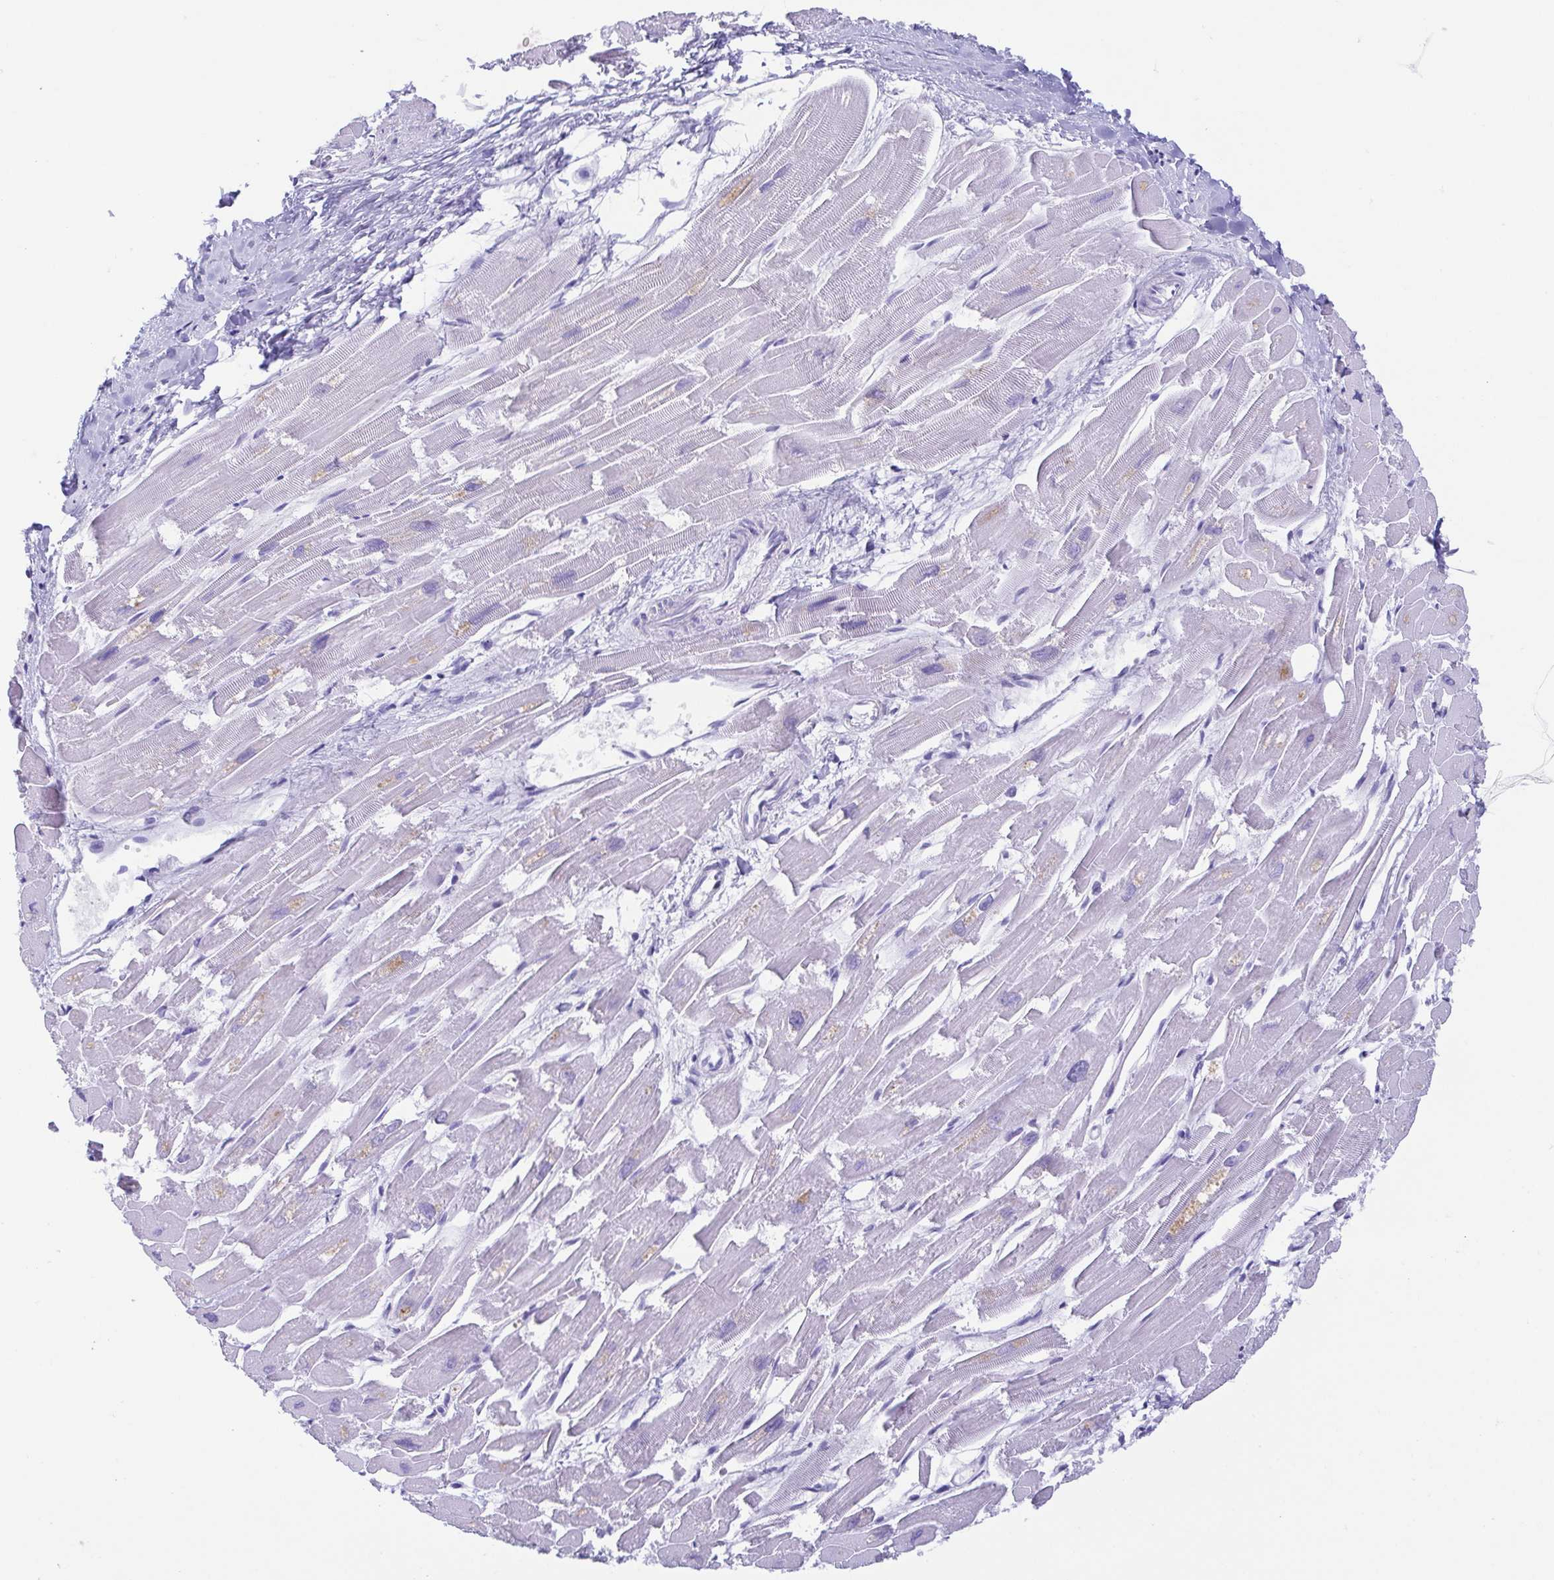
{"staining": {"intensity": "negative", "quantity": "none", "location": "none"}, "tissue": "heart muscle", "cell_type": "Cardiomyocytes", "image_type": "normal", "snomed": [{"axis": "morphology", "description": "Normal tissue, NOS"}, {"axis": "topography", "description": "Heart"}], "caption": "Image shows no protein expression in cardiomyocytes of unremarkable heart muscle.", "gene": "GKN1", "patient": {"sex": "male", "age": 54}}